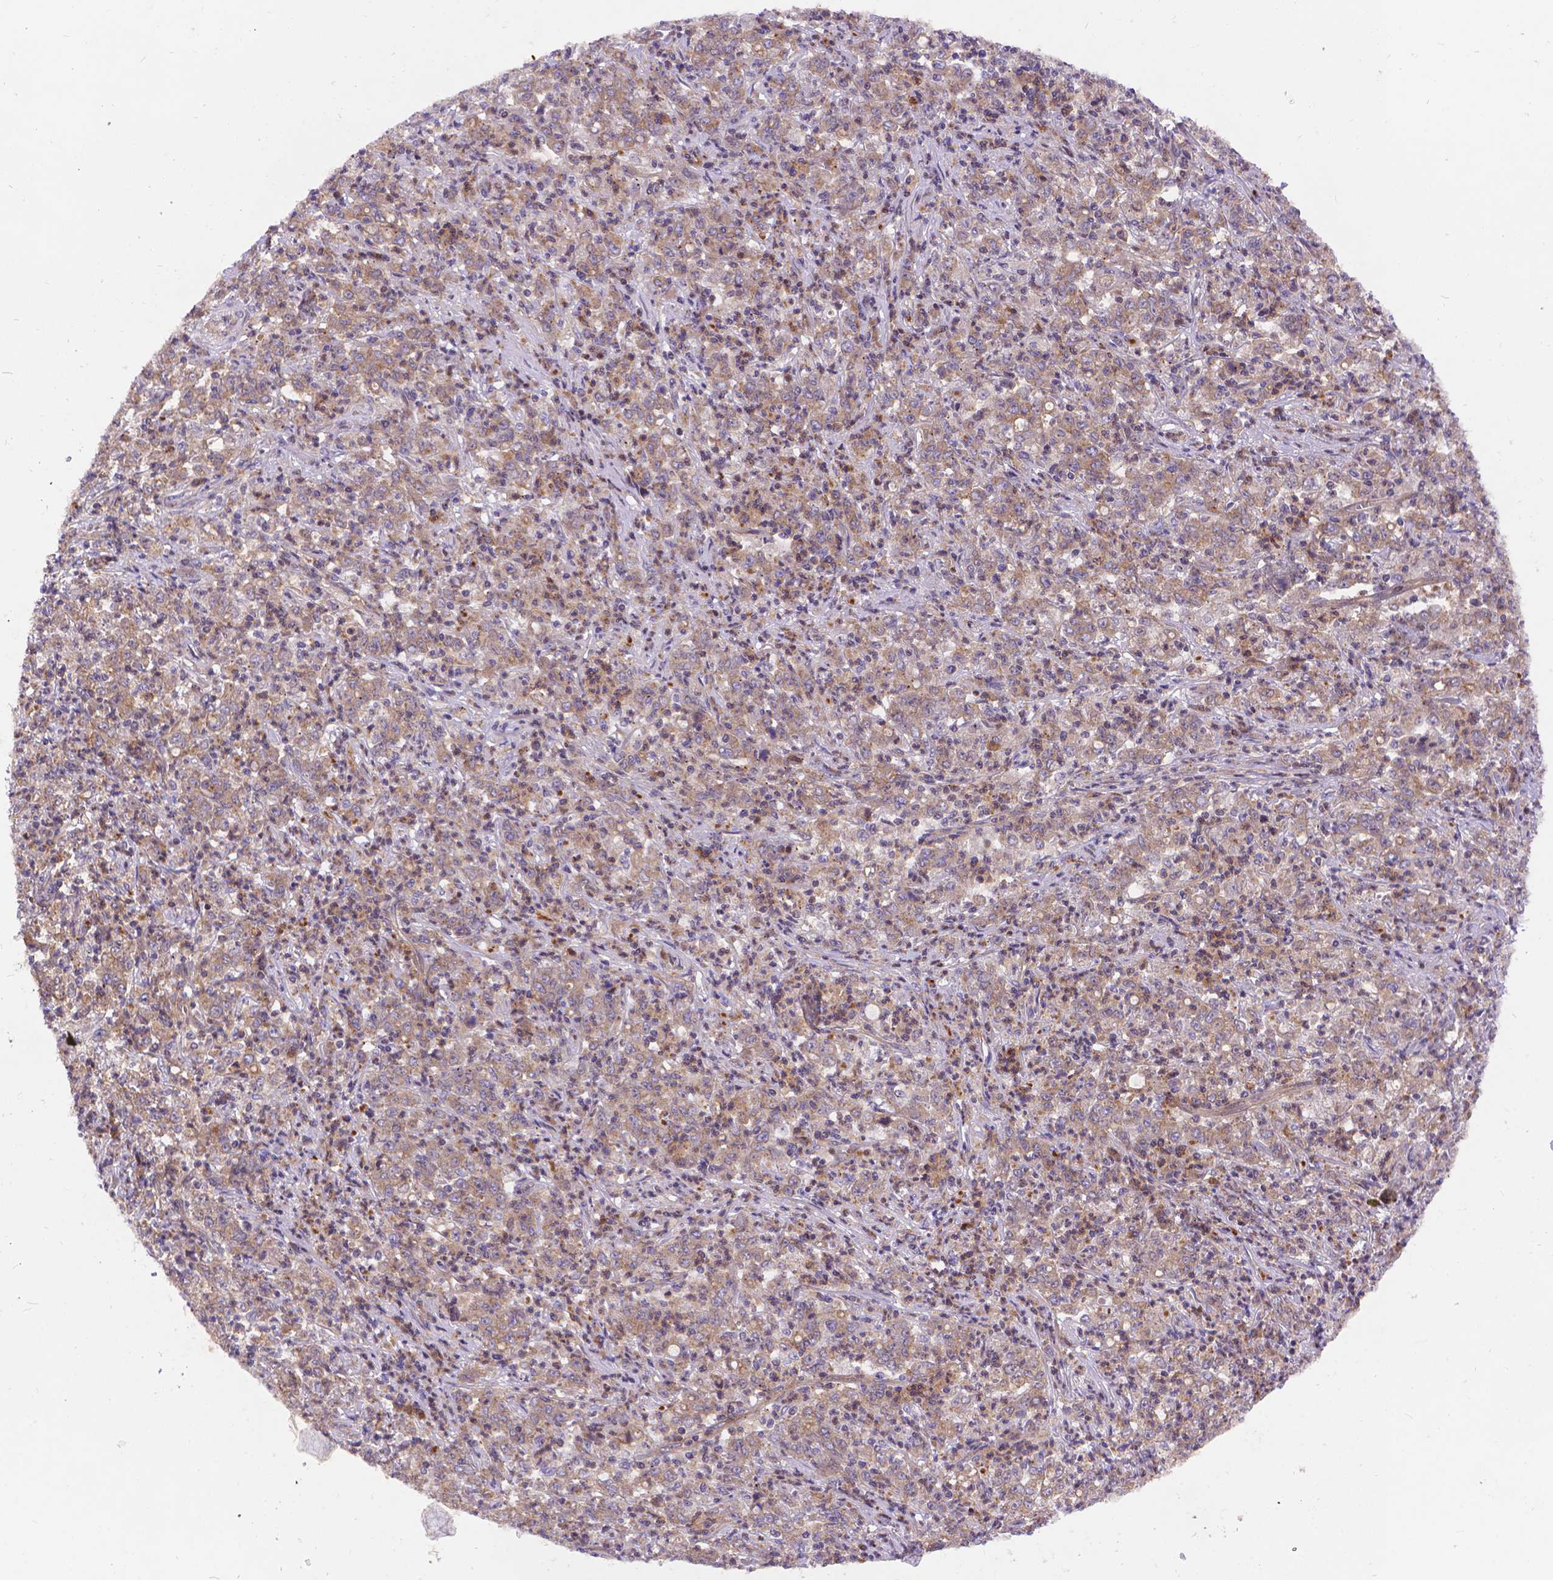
{"staining": {"intensity": "weak", "quantity": ">75%", "location": "cytoplasmic/membranous"}, "tissue": "stomach cancer", "cell_type": "Tumor cells", "image_type": "cancer", "snomed": [{"axis": "morphology", "description": "Adenocarcinoma, NOS"}, {"axis": "topography", "description": "Stomach, lower"}], "caption": "The immunohistochemical stain highlights weak cytoplasmic/membranous positivity in tumor cells of adenocarcinoma (stomach) tissue.", "gene": "ARAP1", "patient": {"sex": "female", "age": 71}}